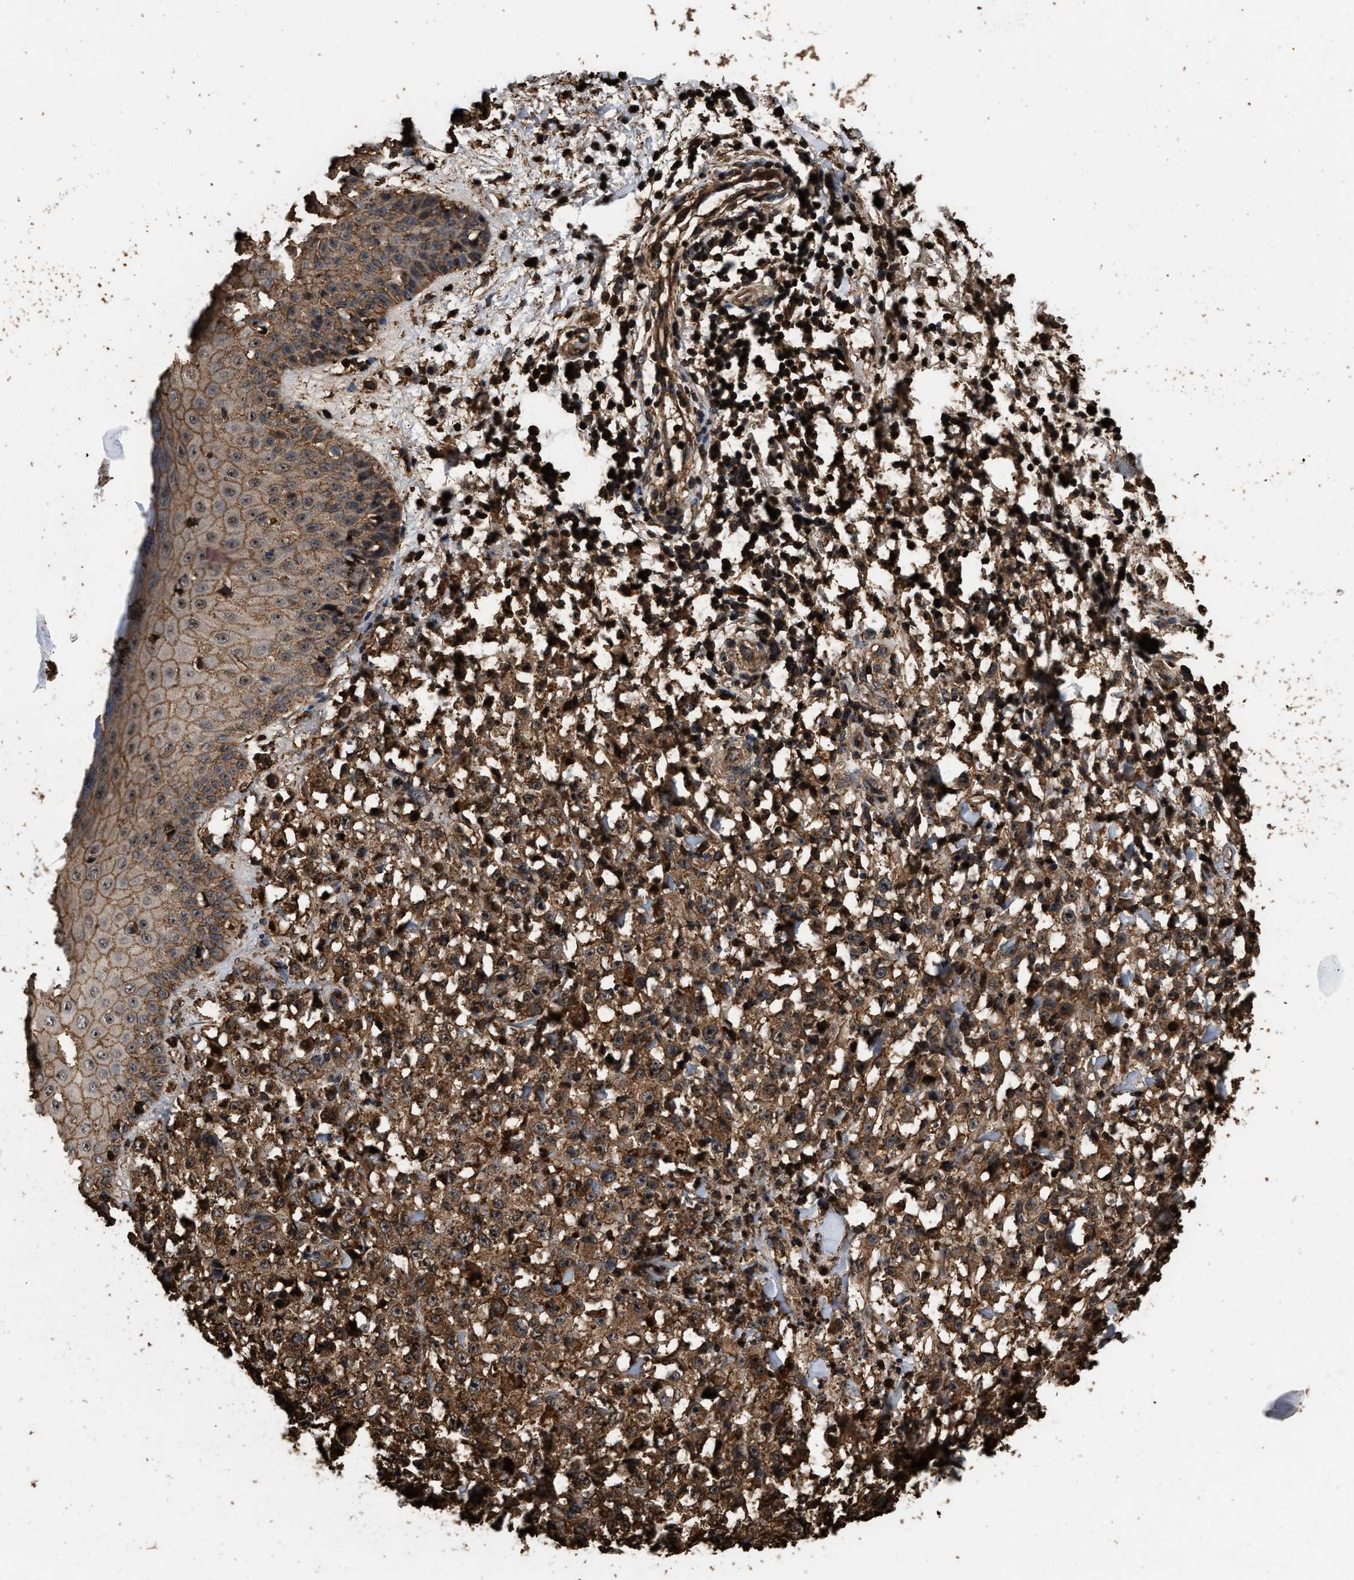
{"staining": {"intensity": "moderate", "quantity": ">75%", "location": "cytoplasmic/membranous,nuclear"}, "tissue": "melanoma", "cell_type": "Tumor cells", "image_type": "cancer", "snomed": [{"axis": "morphology", "description": "Malignant melanoma, NOS"}, {"axis": "topography", "description": "Skin"}], "caption": "Immunohistochemical staining of human melanoma reveals medium levels of moderate cytoplasmic/membranous and nuclear protein expression in approximately >75% of tumor cells. The staining was performed using DAB (3,3'-diaminobenzidine), with brown indicating positive protein expression. Nuclei are stained blue with hematoxylin.", "gene": "KBTBD2", "patient": {"sex": "female", "age": 82}}